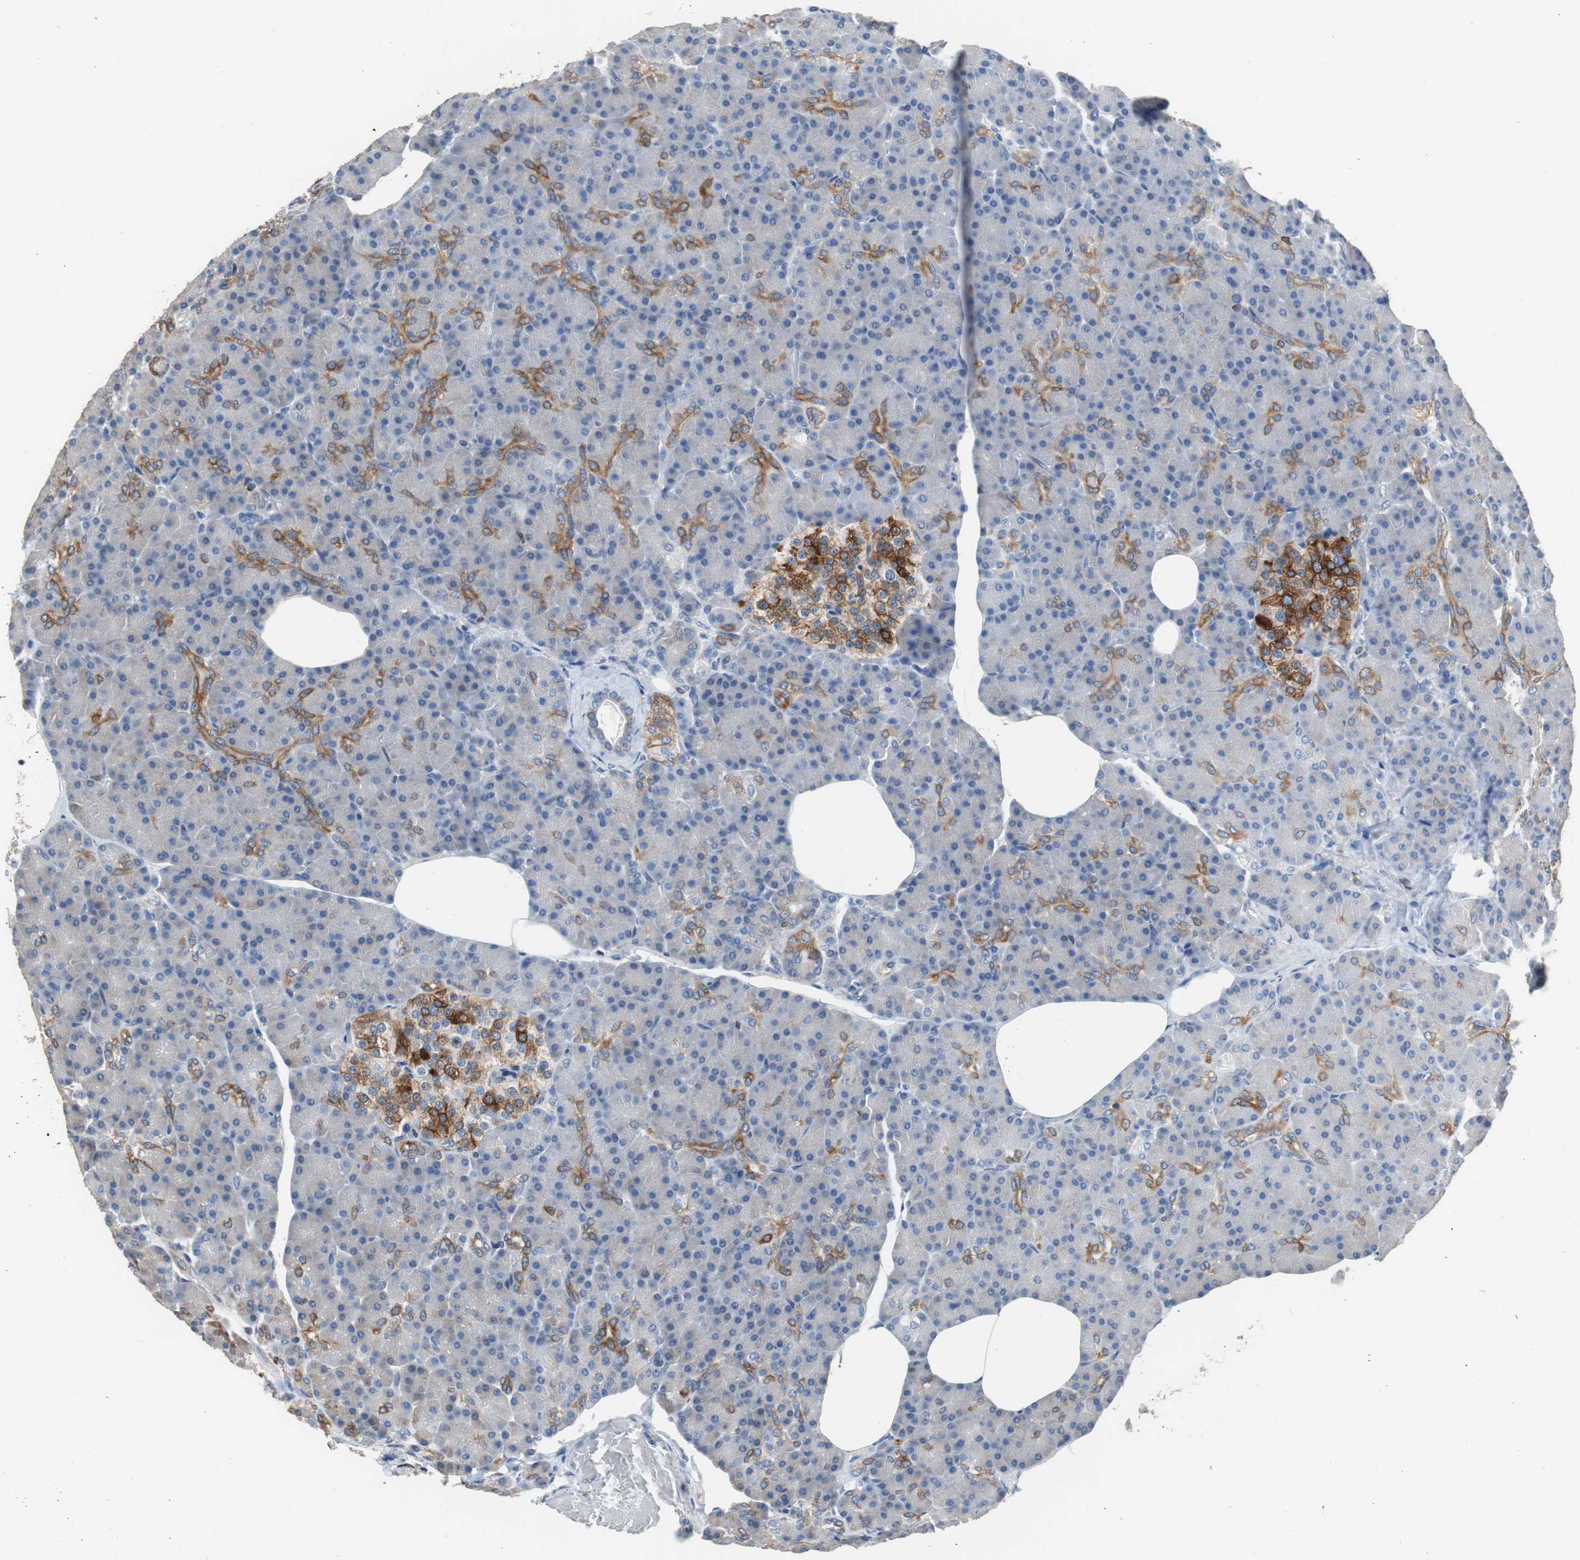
{"staining": {"intensity": "moderate", "quantity": "<25%", "location": "cytoplasmic/membranous"}, "tissue": "pancreas", "cell_type": "Exocrine glandular cells", "image_type": "normal", "snomed": [{"axis": "morphology", "description": "Normal tissue, NOS"}, {"axis": "topography", "description": "Pancreas"}], "caption": "Protein staining of unremarkable pancreas demonstrates moderate cytoplasmic/membranous staining in about <25% of exocrine glandular cells.", "gene": "PBXIP1", "patient": {"sex": "female", "age": 43}}